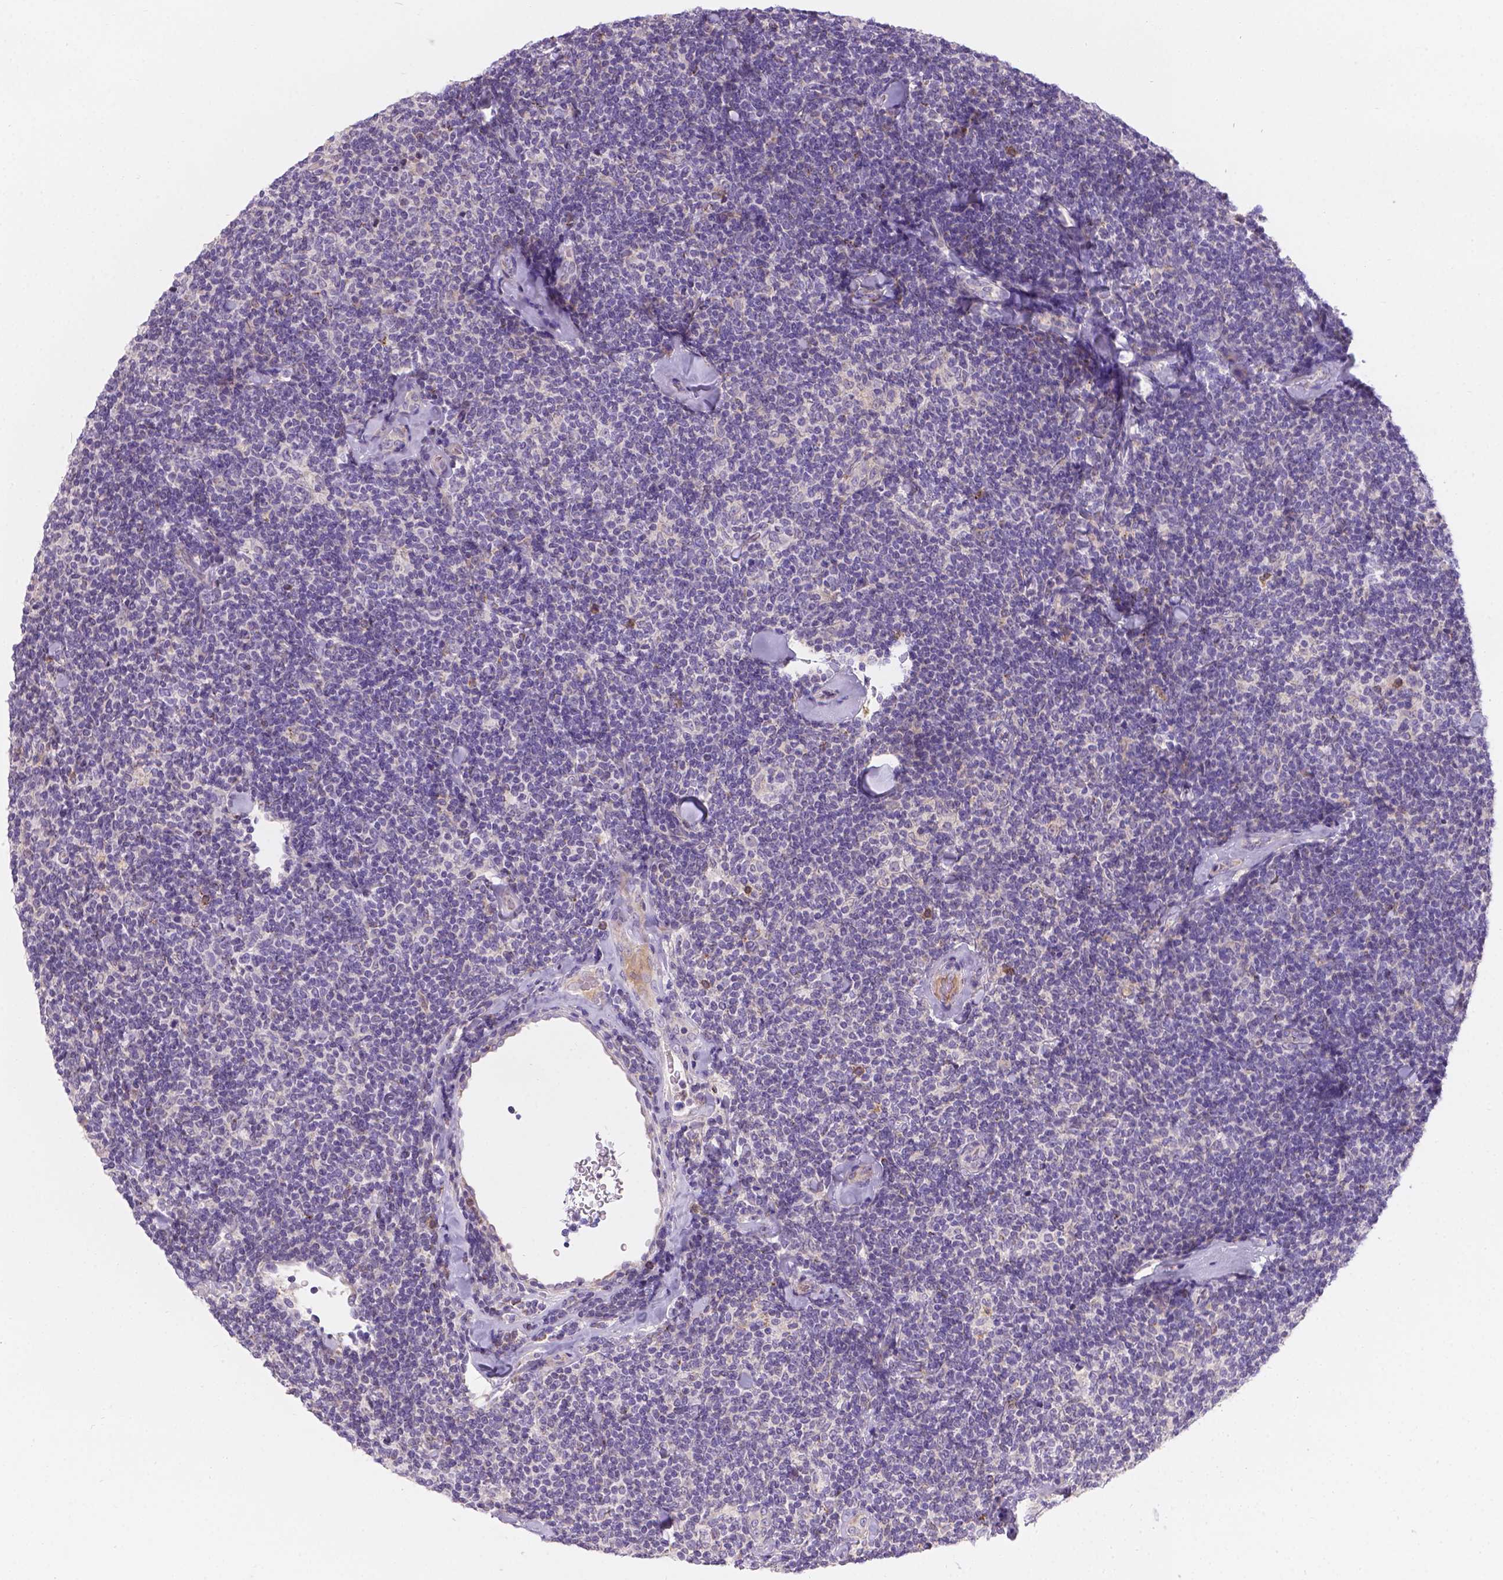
{"staining": {"intensity": "negative", "quantity": "none", "location": "none"}, "tissue": "lymphoma", "cell_type": "Tumor cells", "image_type": "cancer", "snomed": [{"axis": "morphology", "description": "Malignant lymphoma, non-Hodgkin's type, Low grade"}, {"axis": "topography", "description": "Lymph node"}], "caption": "Low-grade malignant lymphoma, non-Hodgkin's type was stained to show a protein in brown. There is no significant positivity in tumor cells.", "gene": "TM4SF18", "patient": {"sex": "female", "age": 56}}